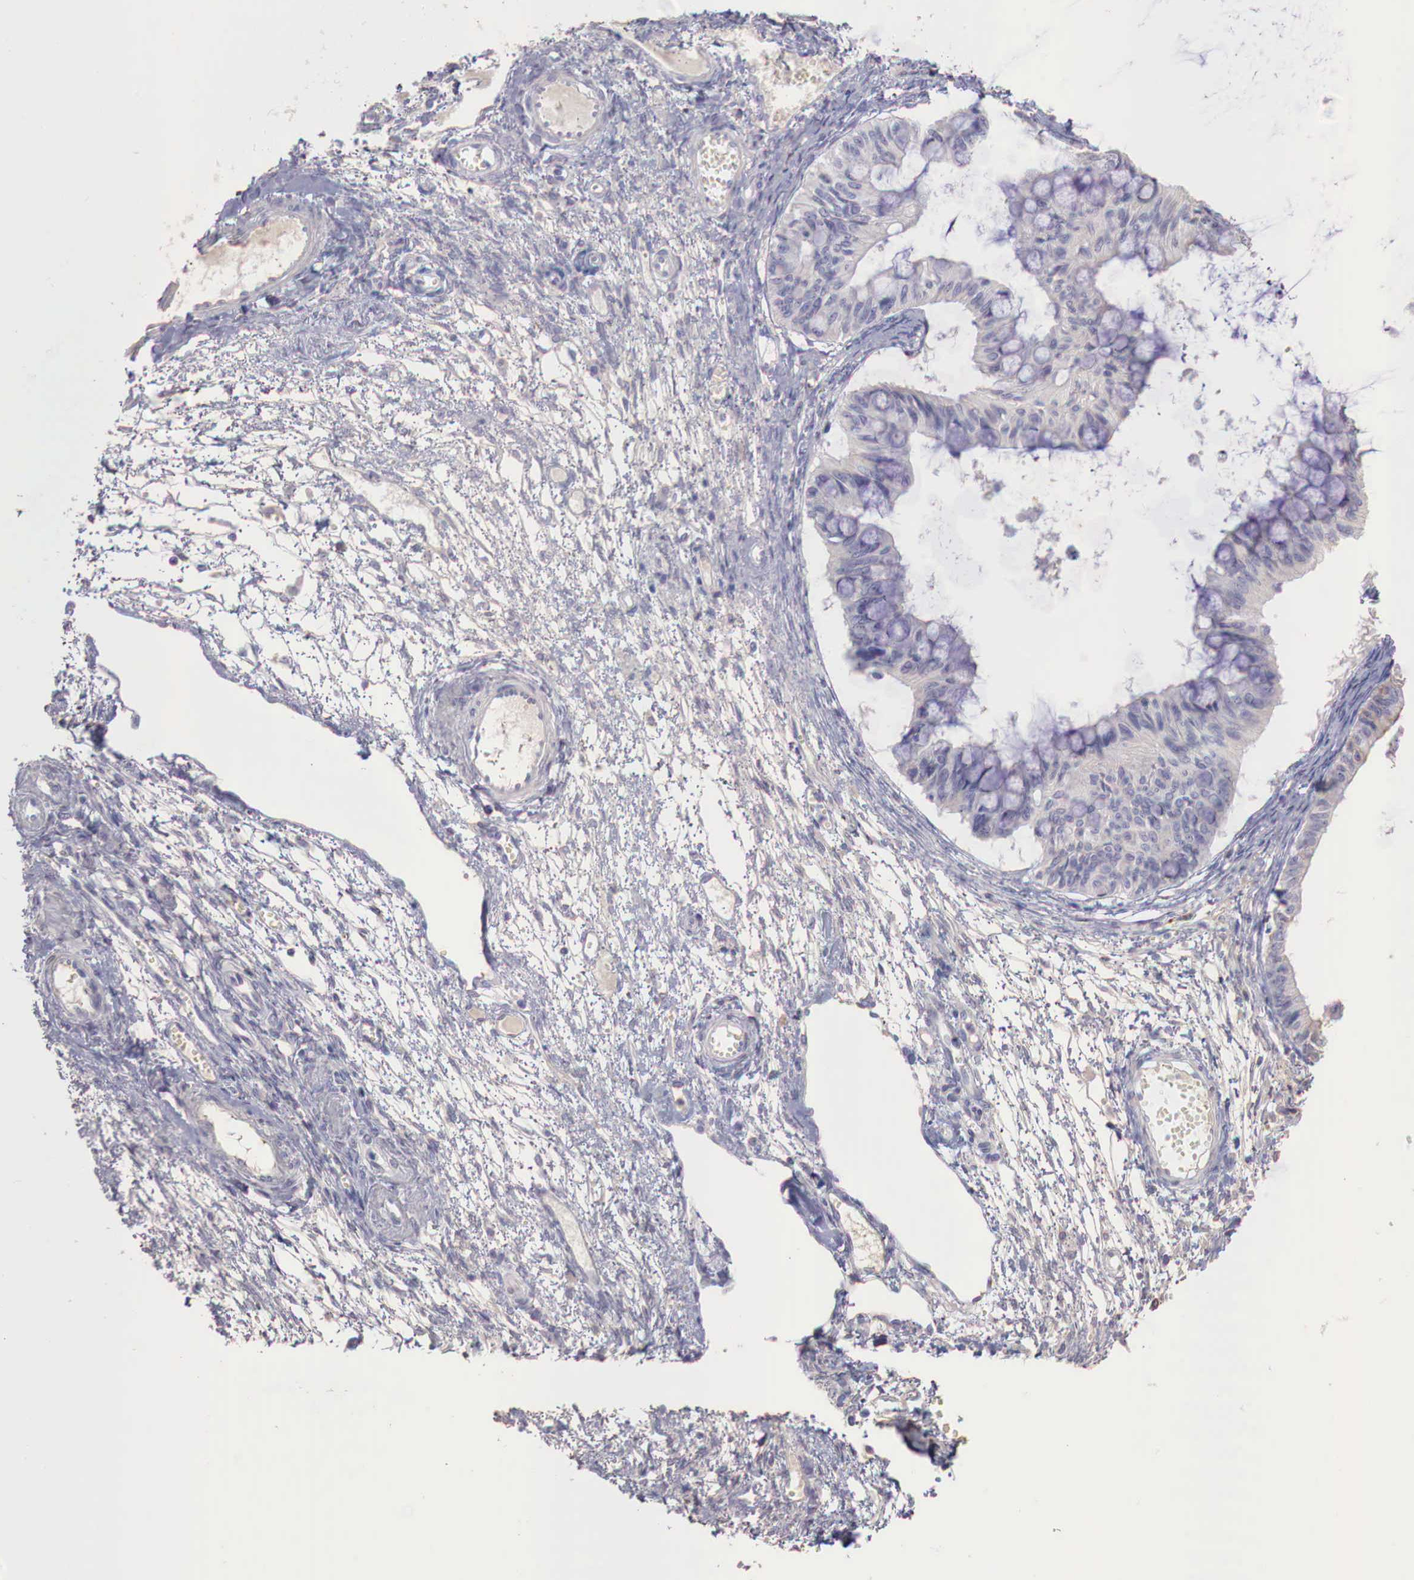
{"staining": {"intensity": "negative", "quantity": "none", "location": "none"}, "tissue": "ovarian cancer", "cell_type": "Tumor cells", "image_type": "cancer", "snomed": [{"axis": "morphology", "description": "Cystadenocarcinoma, mucinous, NOS"}, {"axis": "topography", "description": "Ovary"}], "caption": "Ovarian cancer stained for a protein using immunohistochemistry (IHC) demonstrates no positivity tumor cells.", "gene": "XPNPEP2", "patient": {"sex": "female", "age": 57}}